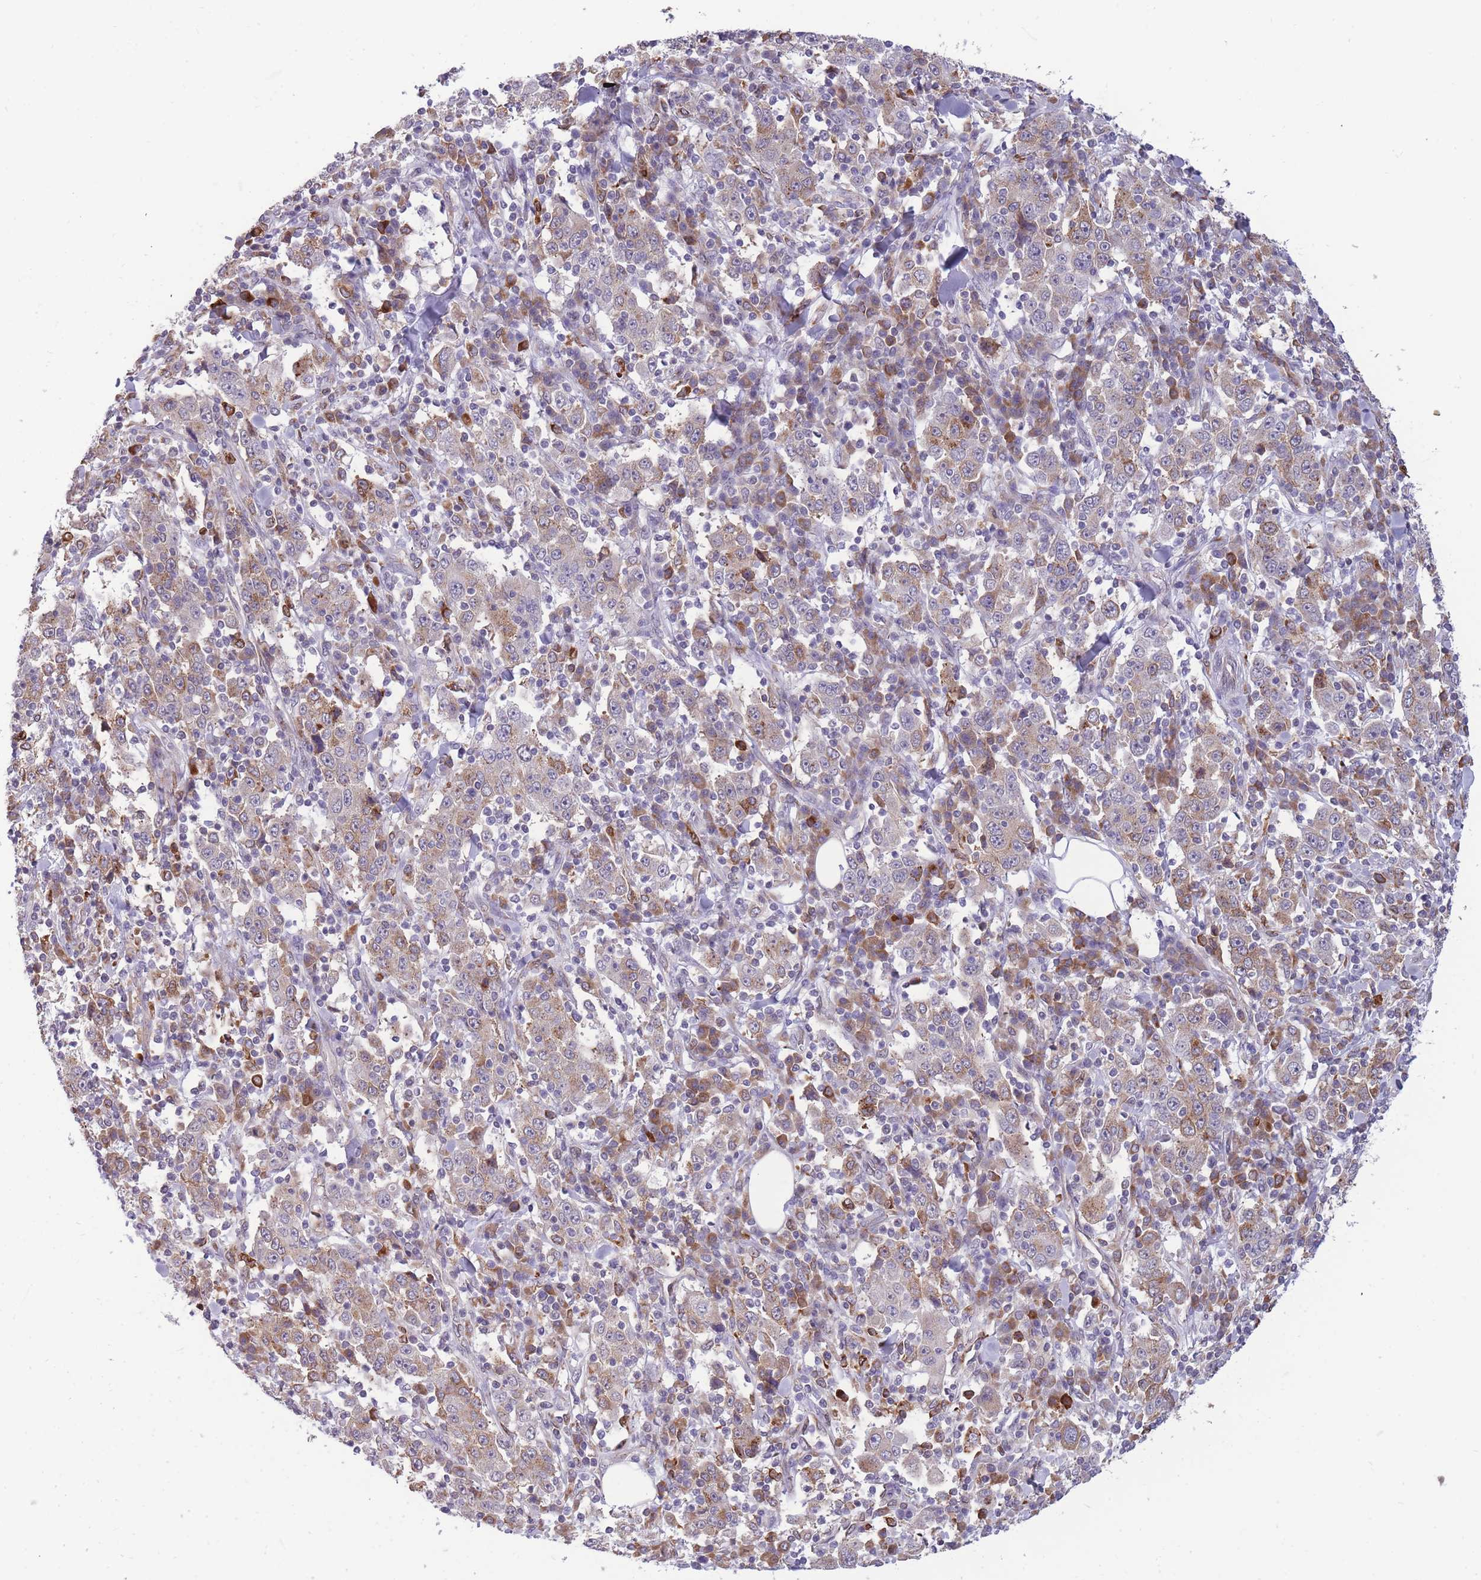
{"staining": {"intensity": "moderate", "quantity": "25%-75%", "location": "cytoplasmic/membranous"}, "tissue": "stomach cancer", "cell_type": "Tumor cells", "image_type": "cancer", "snomed": [{"axis": "morphology", "description": "Normal tissue, NOS"}, {"axis": "morphology", "description": "Adenocarcinoma, NOS"}, {"axis": "topography", "description": "Stomach, upper"}, {"axis": "topography", "description": "Stomach"}], "caption": "Immunohistochemical staining of stomach cancer reveals medium levels of moderate cytoplasmic/membranous expression in approximately 25%-75% of tumor cells.", "gene": "TMEM121", "patient": {"sex": "male", "age": 59}}